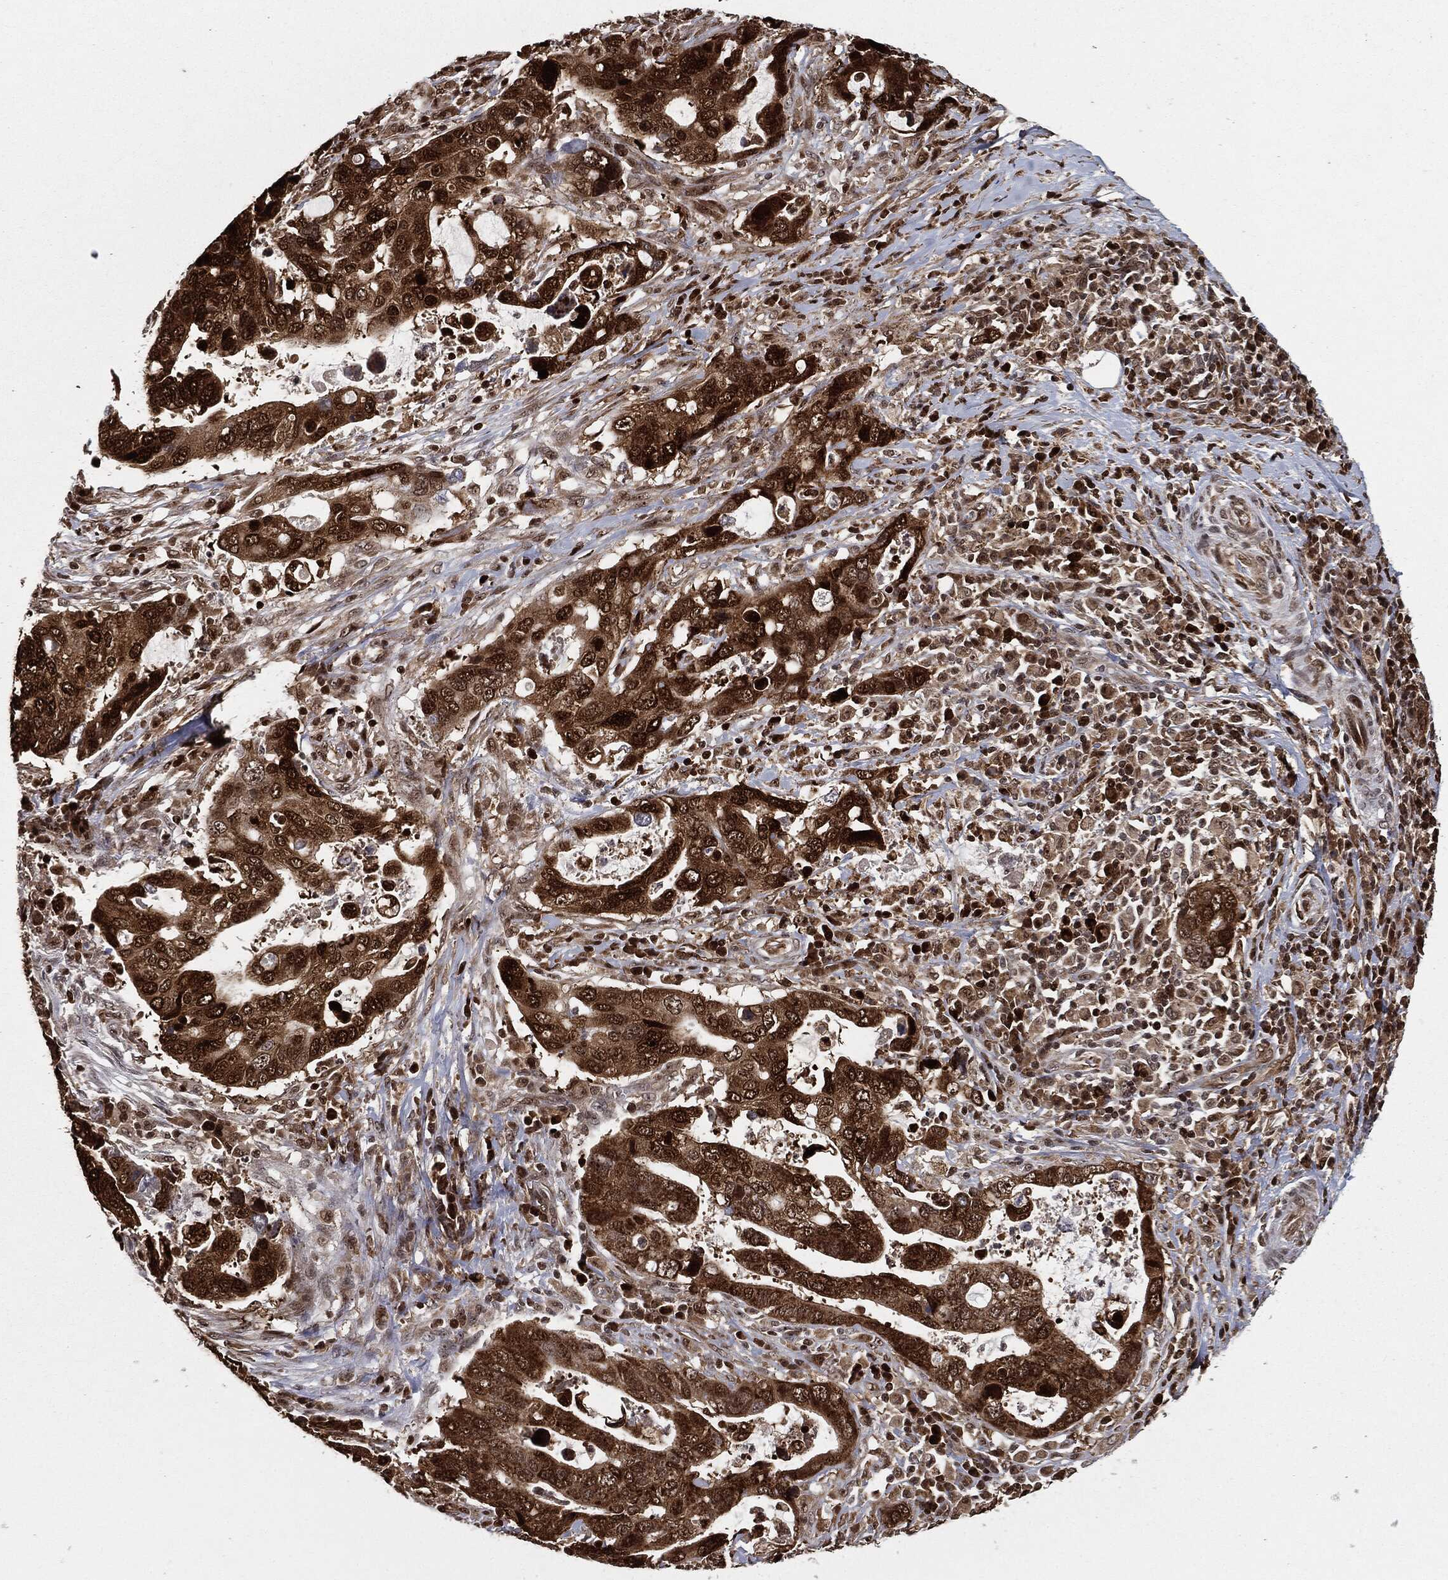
{"staining": {"intensity": "strong", "quantity": ">75%", "location": "cytoplasmic/membranous,nuclear"}, "tissue": "stomach cancer", "cell_type": "Tumor cells", "image_type": "cancer", "snomed": [{"axis": "morphology", "description": "Adenocarcinoma, NOS"}, {"axis": "topography", "description": "Stomach"}], "caption": "Brown immunohistochemical staining in stomach cancer (adenocarcinoma) demonstrates strong cytoplasmic/membranous and nuclear staining in approximately >75% of tumor cells.", "gene": "CHCHD2", "patient": {"sex": "male", "age": 54}}